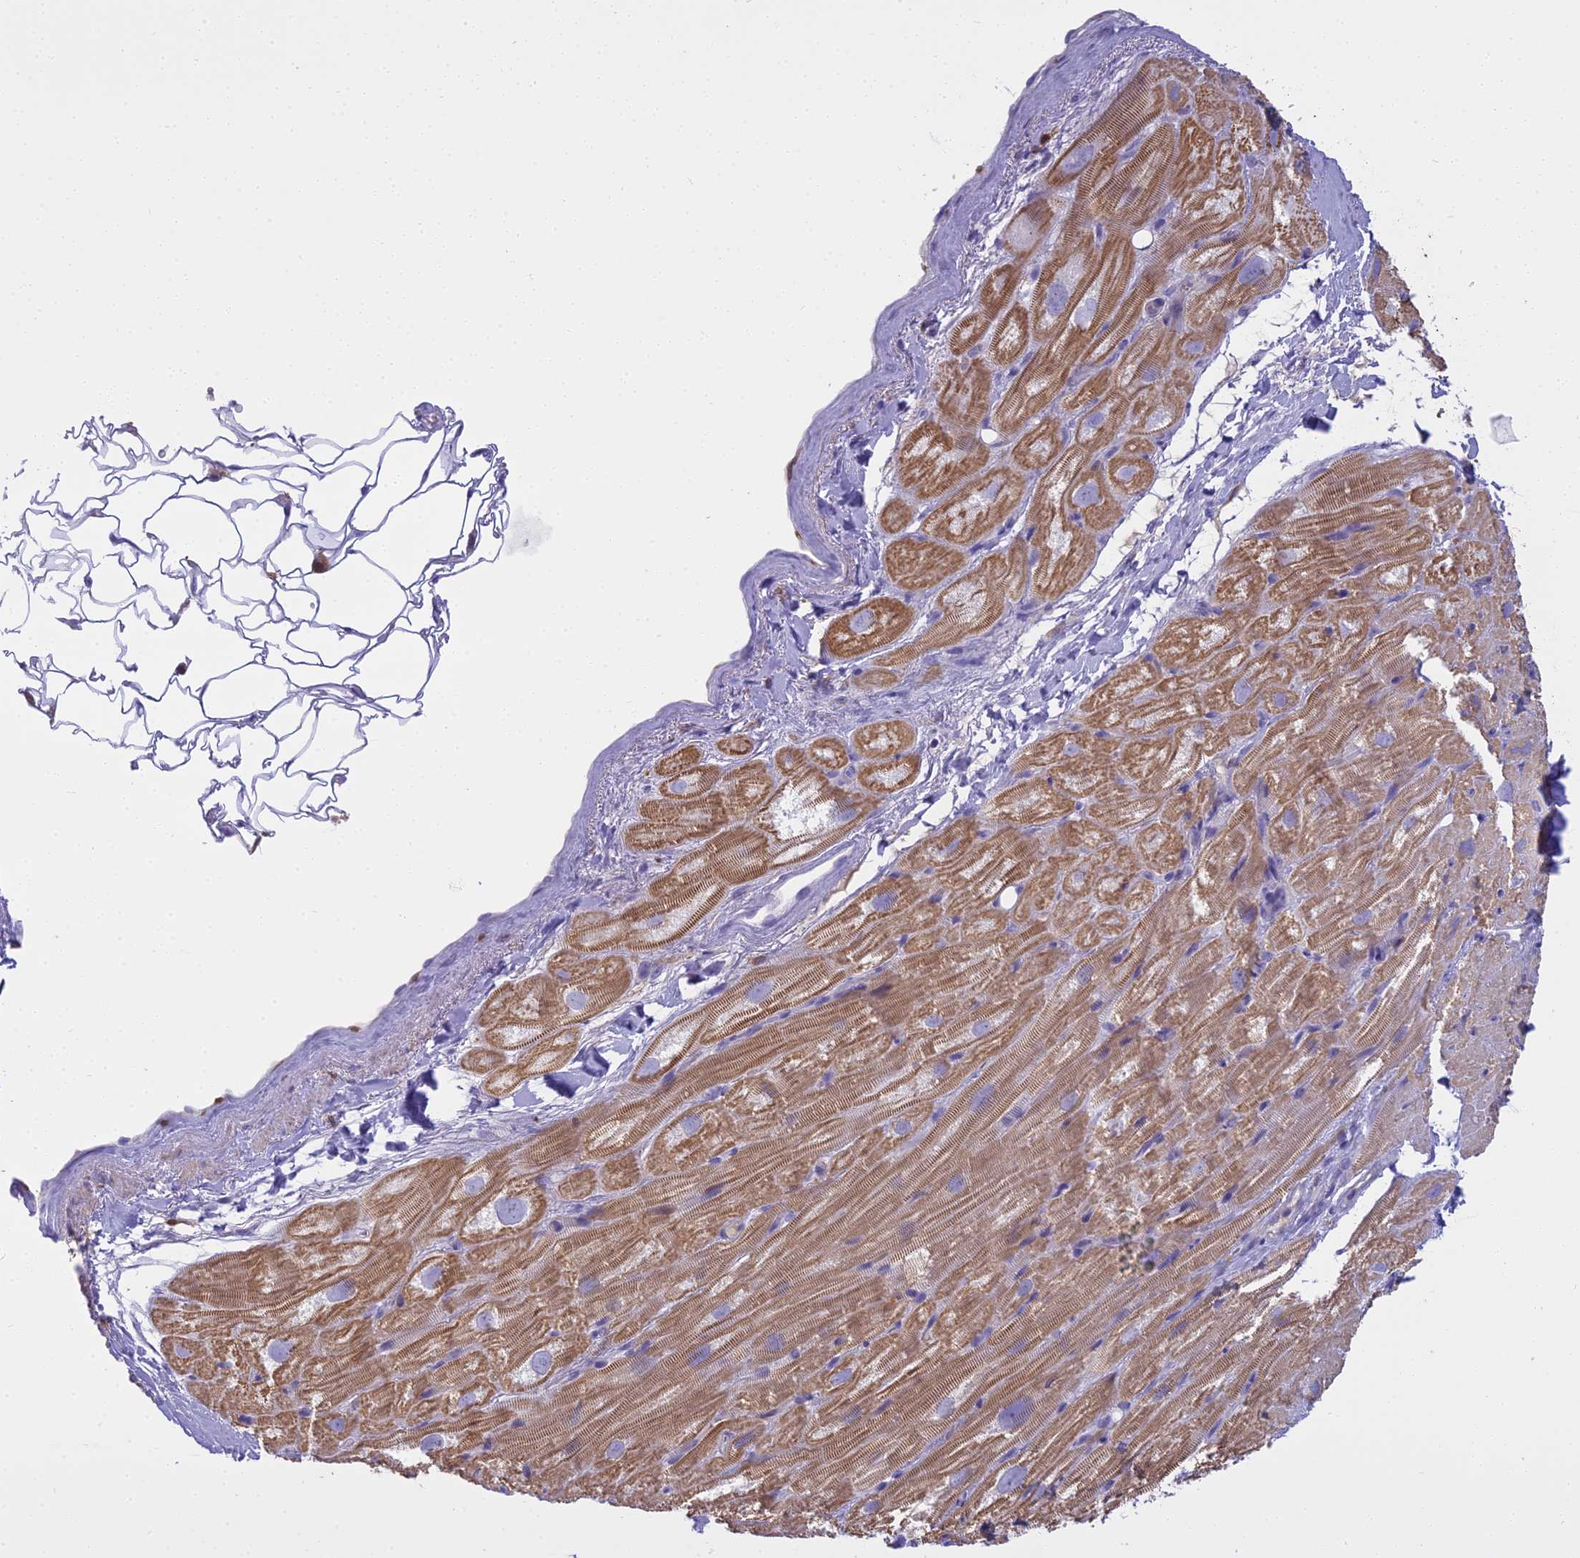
{"staining": {"intensity": "moderate", "quantity": ">75%", "location": "cytoplasmic/membranous"}, "tissue": "heart muscle", "cell_type": "Cardiomyocytes", "image_type": "normal", "snomed": [{"axis": "morphology", "description": "Normal tissue, NOS"}, {"axis": "topography", "description": "Heart"}], "caption": "Heart muscle stained with a brown dye reveals moderate cytoplasmic/membranous positive staining in about >75% of cardiomyocytes.", "gene": "BLNK", "patient": {"sex": "male", "age": 50}}